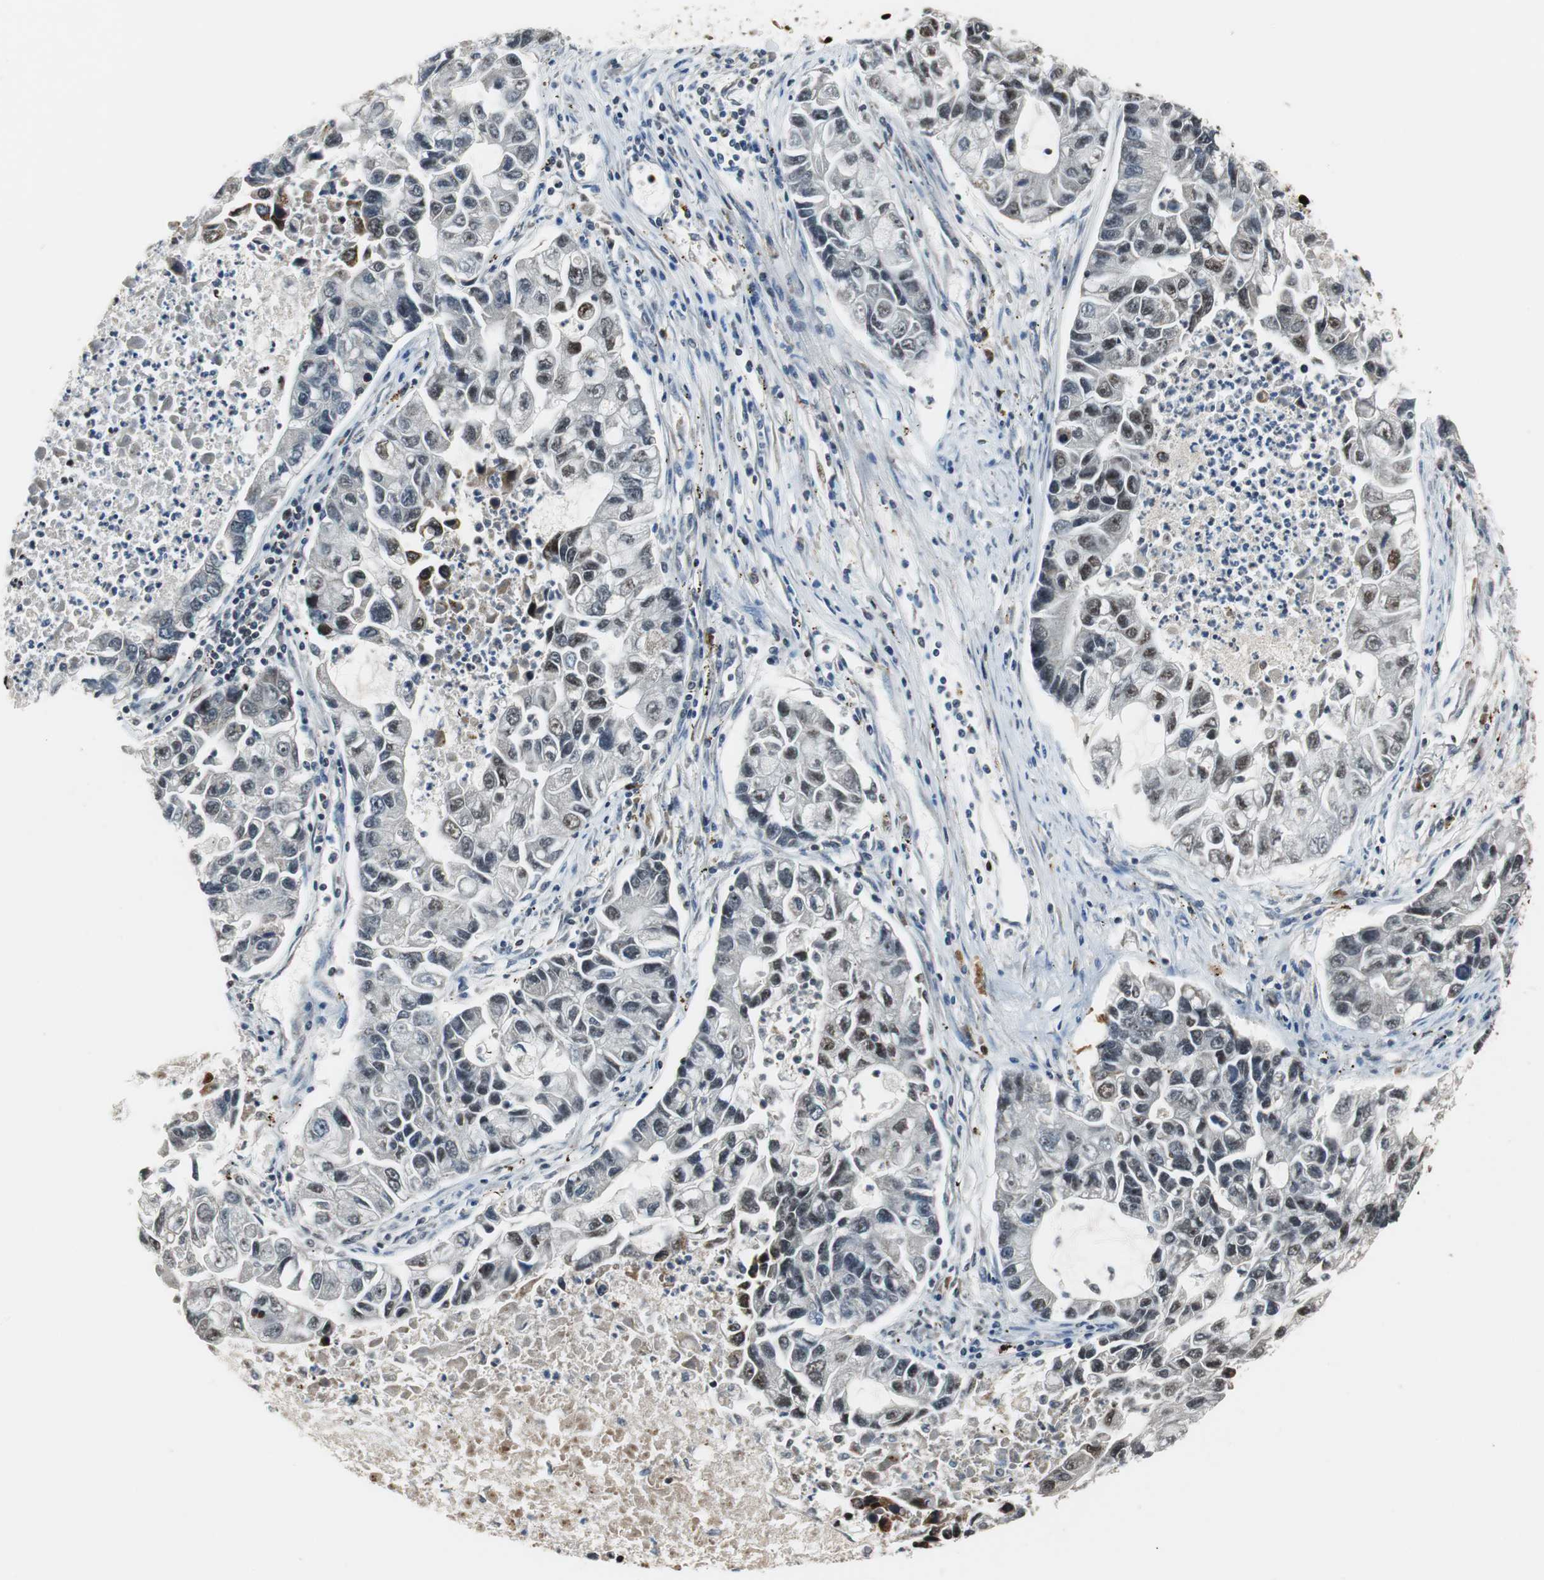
{"staining": {"intensity": "weak", "quantity": "<25%", "location": "cytoplasmic/membranous"}, "tissue": "lung cancer", "cell_type": "Tumor cells", "image_type": "cancer", "snomed": [{"axis": "morphology", "description": "Adenocarcinoma, NOS"}, {"axis": "topography", "description": "Lung"}], "caption": "DAB (3,3'-diaminobenzidine) immunohistochemical staining of human lung cancer (adenocarcinoma) reveals no significant staining in tumor cells. (Stains: DAB immunohistochemistry (IHC) with hematoxylin counter stain, Microscopy: brightfield microscopy at high magnification).", "gene": "HDAC1", "patient": {"sex": "female", "age": 51}}